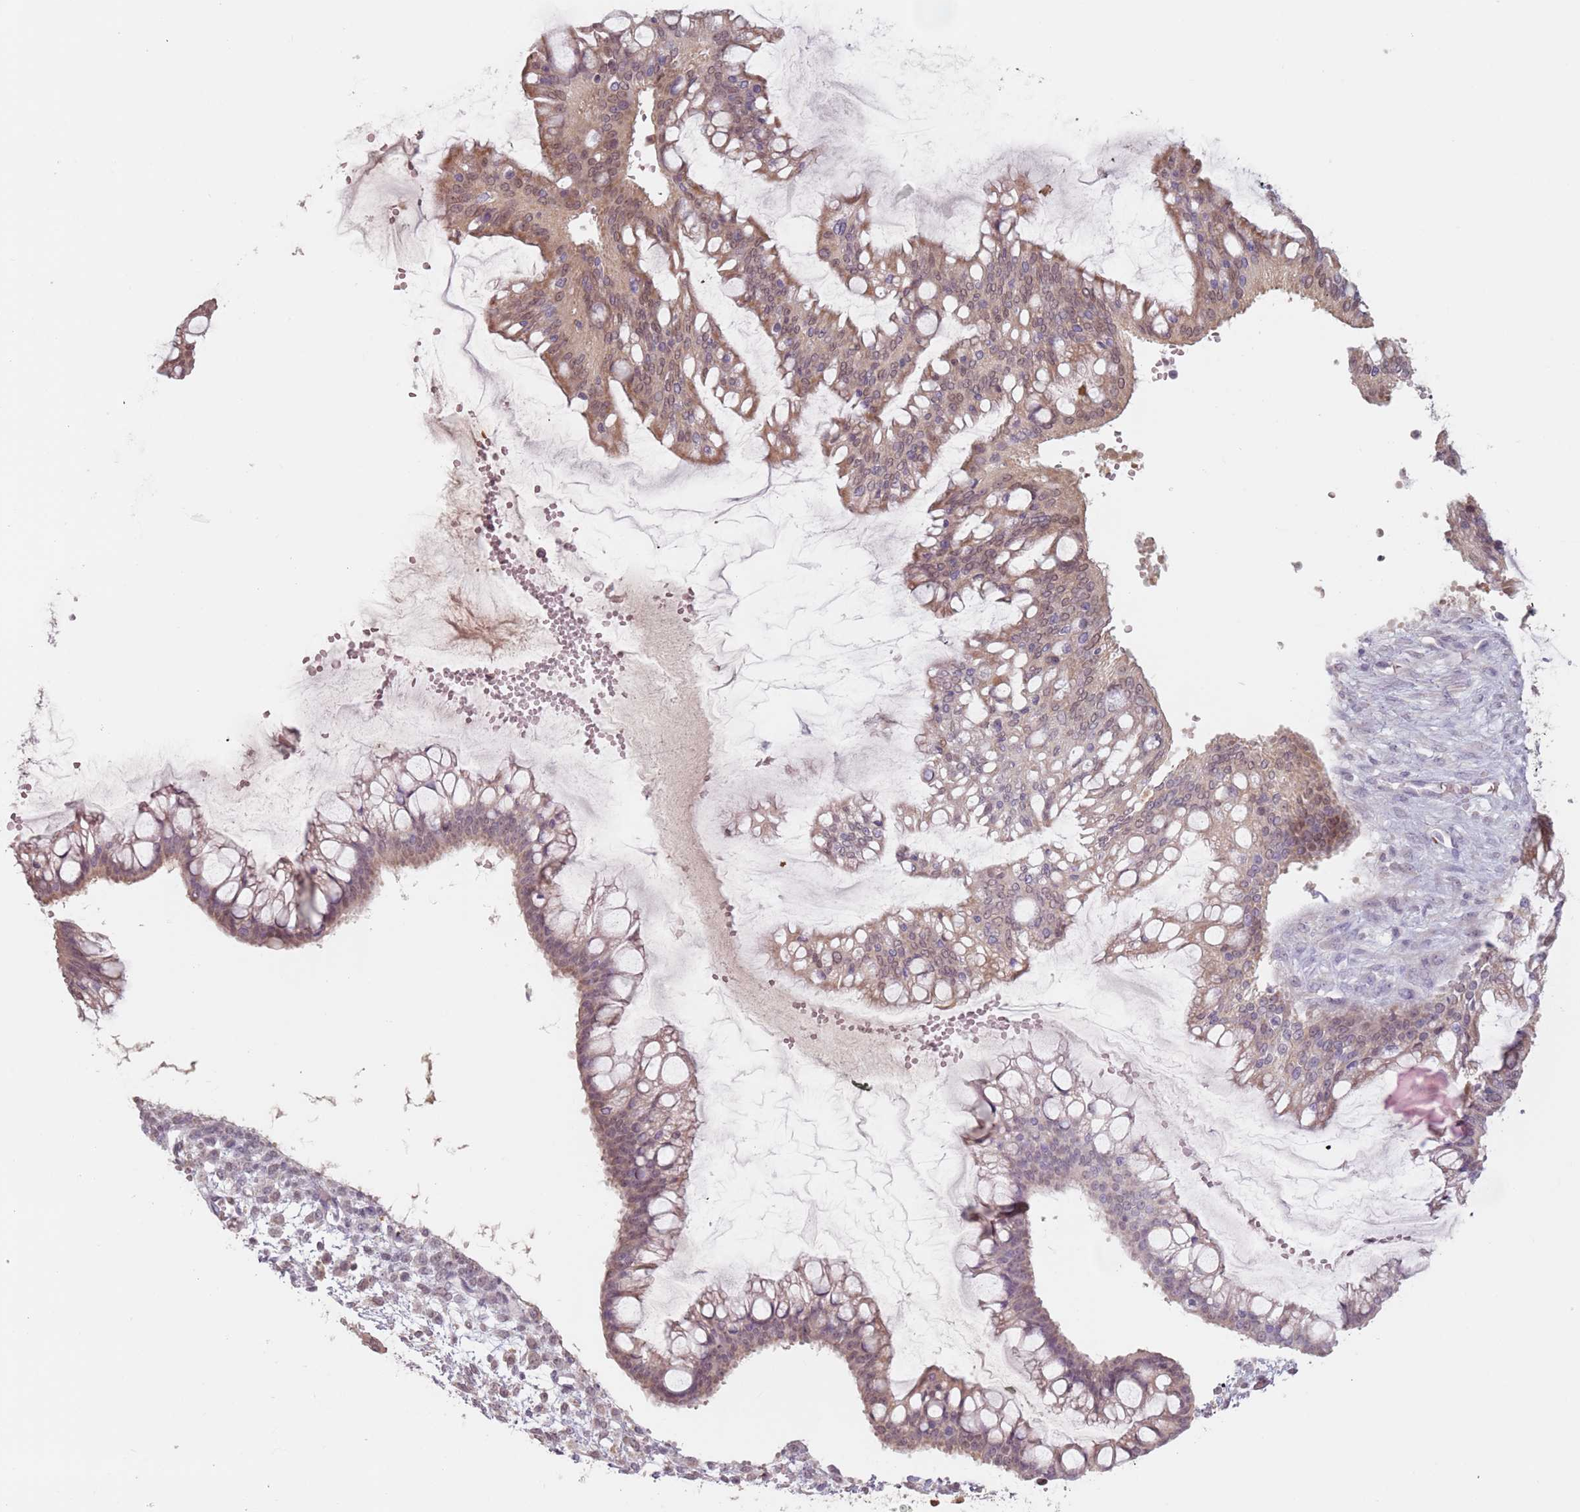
{"staining": {"intensity": "weak", "quantity": "25%-75%", "location": "cytoplasmic/membranous,nuclear"}, "tissue": "ovarian cancer", "cell_type": "Tumor cells", "image_type": "cancer", "snomed": [{"axis": "morphology", "description": "Cystadenocarcinoma, mucinous, NOS"}, {"axis": "topography", "description": "Ovary"}], "caption": "Immunohistochemical staining of ovarian mucinous cystadenocarcinoma reveals weak cytoplasmic/membranous and nuclear protein expression in about 25%-75% of tumor cells.", "gene": "NAXE", "patient": {"sex": "female", "age": 73}}